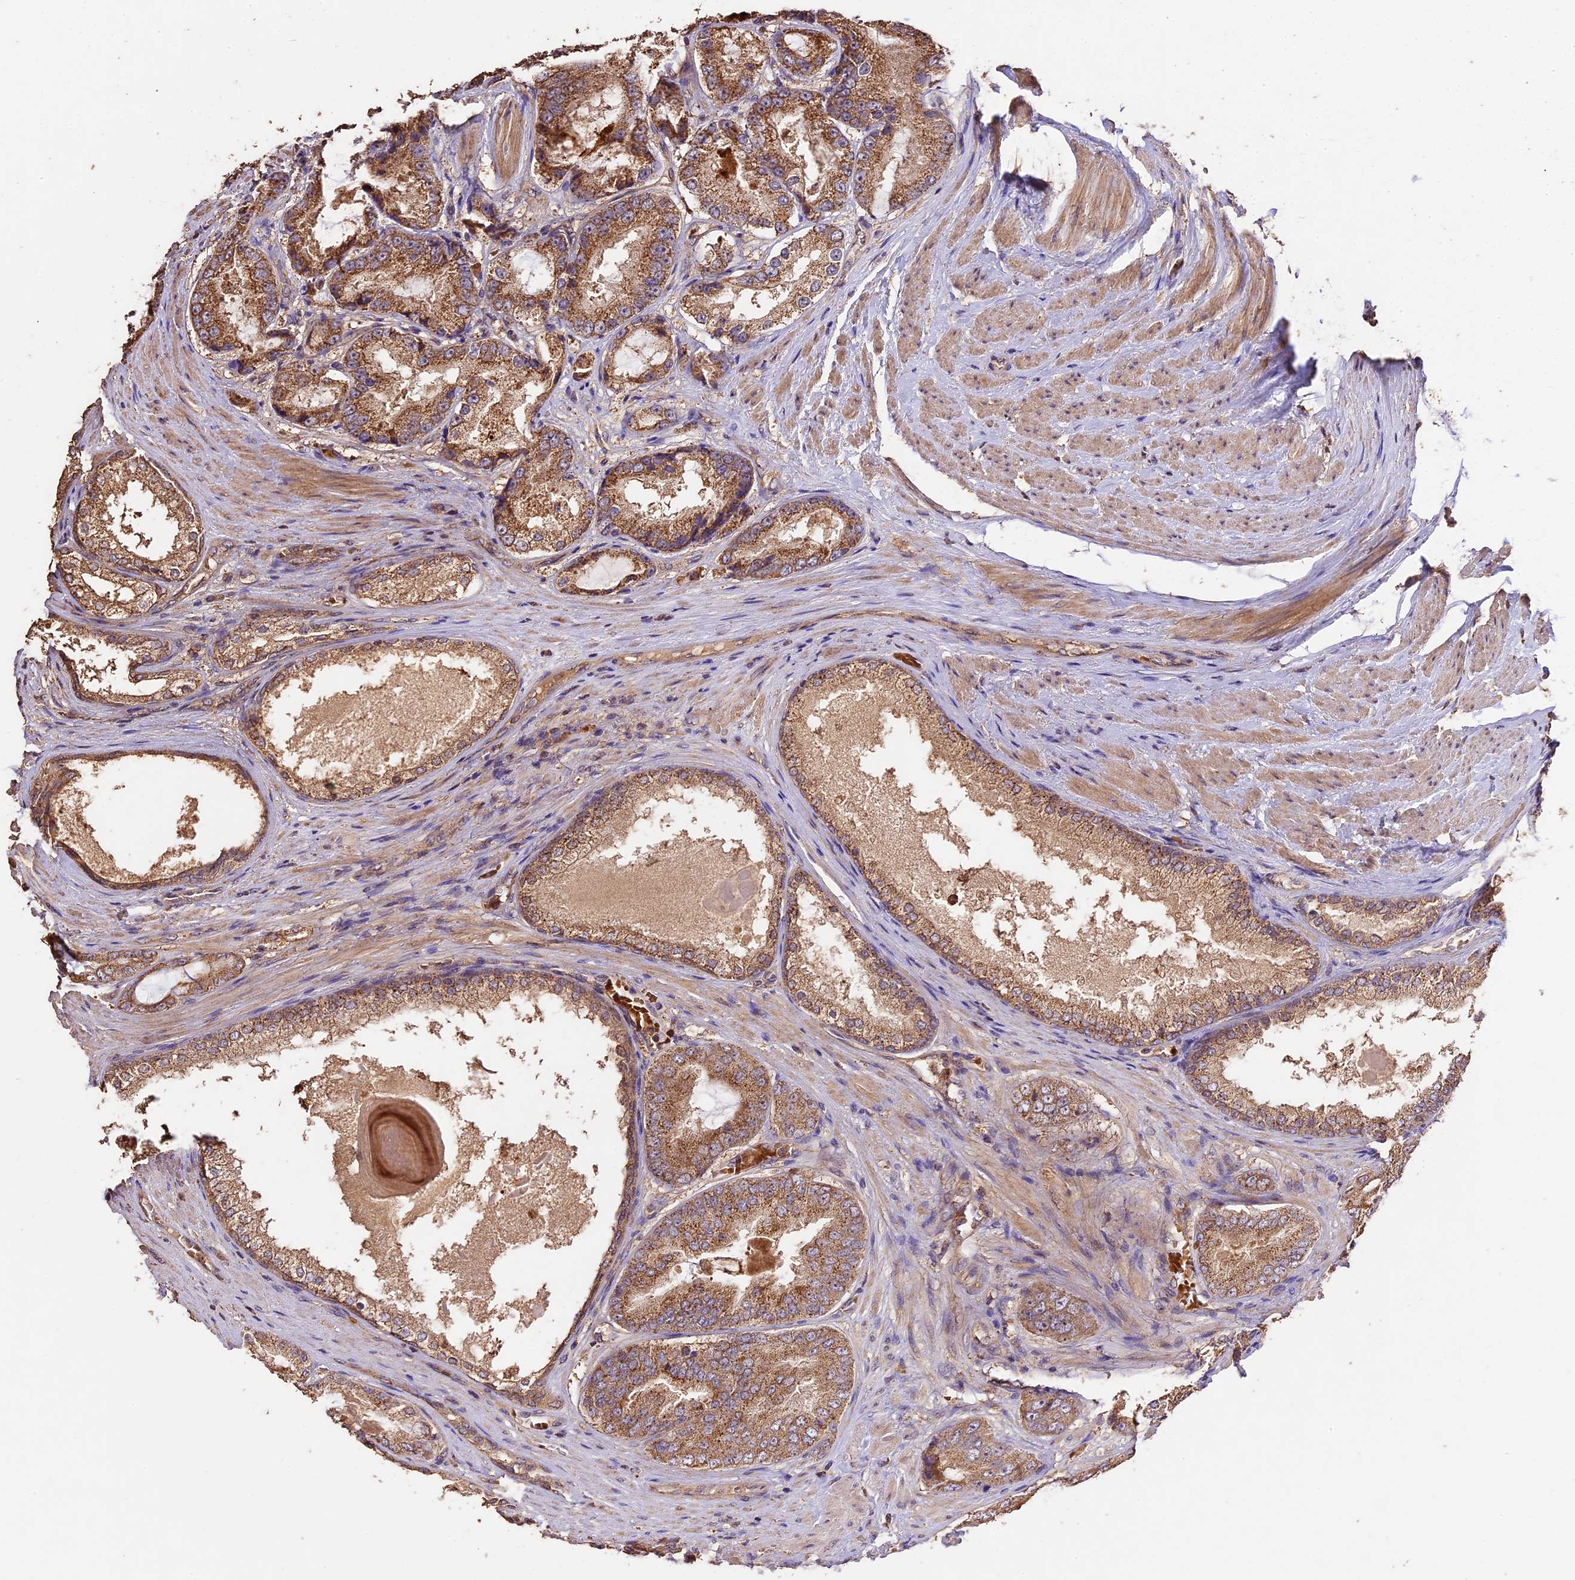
{"staining": {"intensity": "moderate", "quantity": ">75%", "location": "cytoplasmic/membranous"}, "tissue": "prostate cancer", "cell_type": "Tumor cells", "image_type": "cancer", "snomed": [{"axis": "morphology", "description": "Adenocarcinoma, High grade"}, {"axis": "topography", "description": "Prostate"}], "caption": "Prostate adenocarcinoma (high-grade) stained for a protein displays moderate cytoplasmic/membranous positivity in tumor cells.", "gene": "CRLF1", "patient": {"sex": "male", "age": 60}}